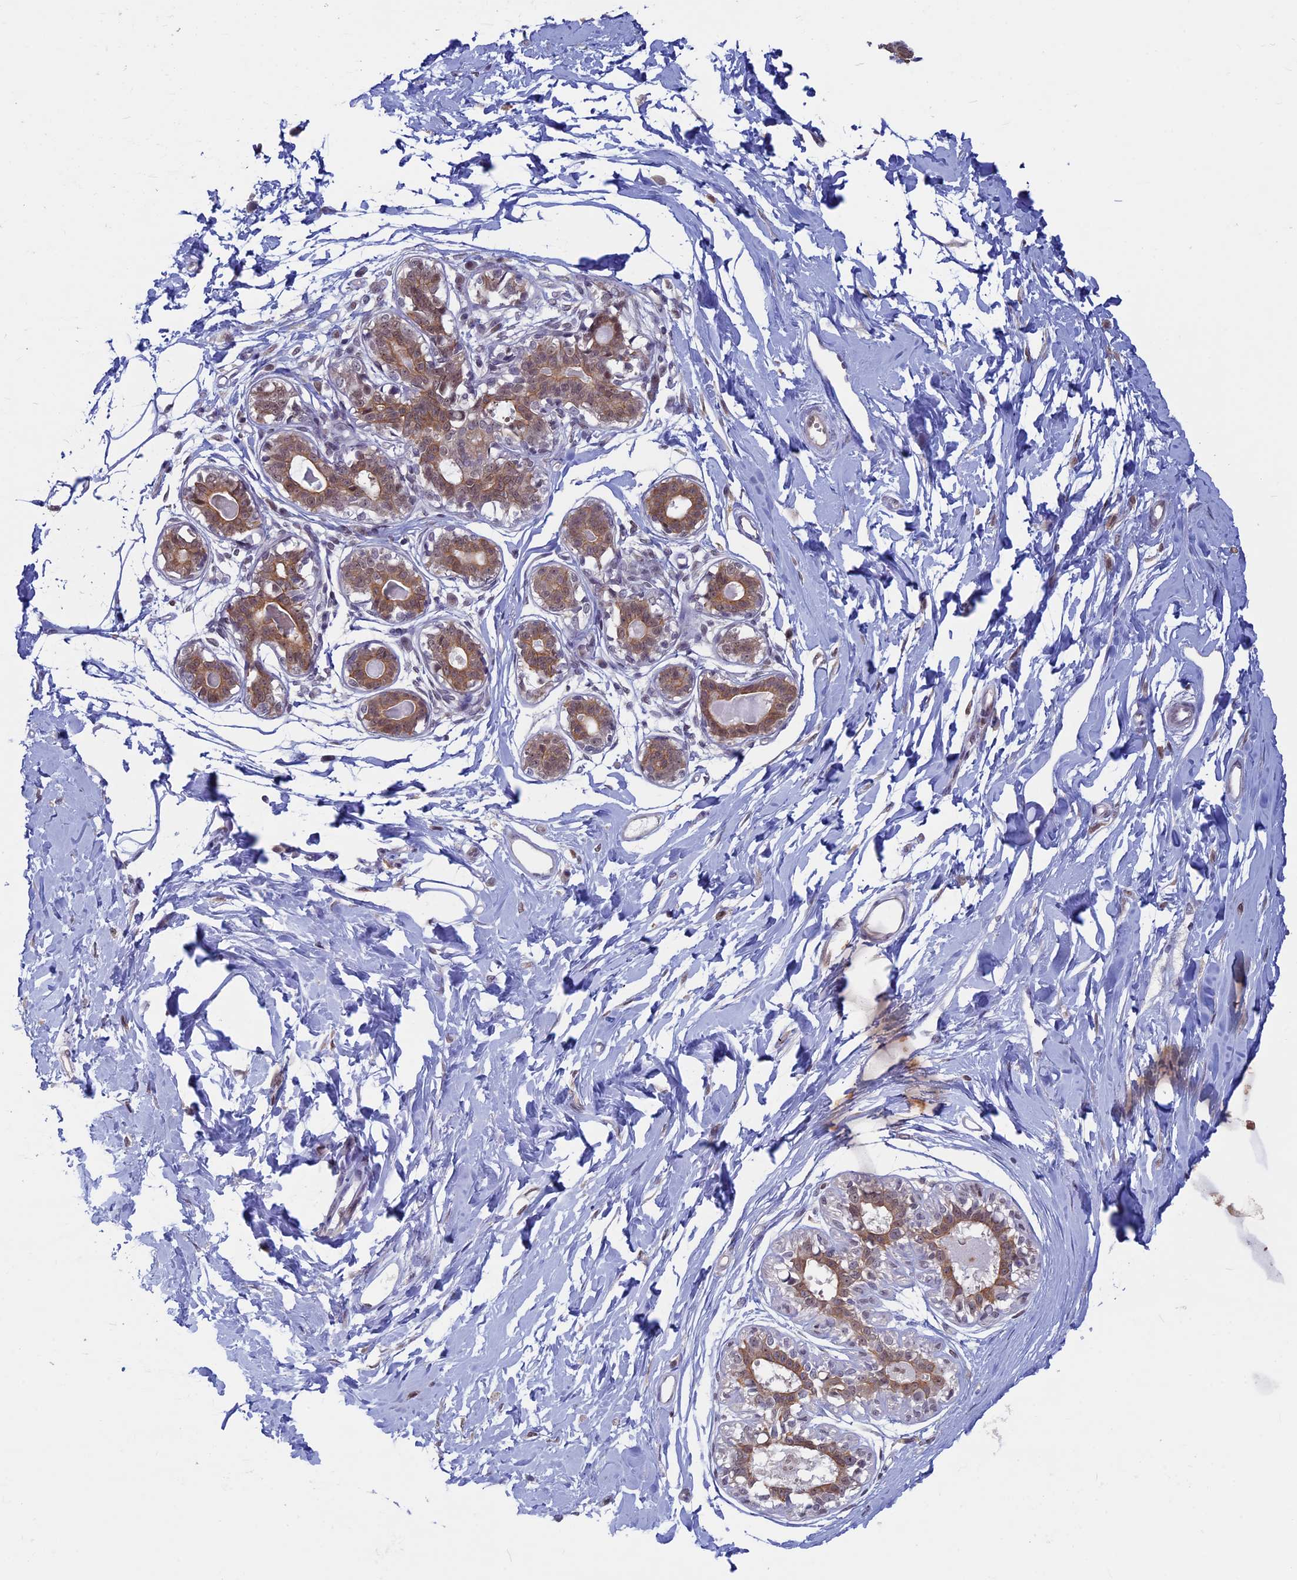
{"staining": {"intensity": "weak", "quantity": "<25%", "location": "nuclear"}, "tissue": "breast", "cell_type": "Adipocytes", "image_type": "normal", "snomed": [{"axis": "morphology", "description": "Normal tissue, NOS"}, {"axis": "topography", "description": "Breast"}], "caption": "Immunohistochemical staining of unremarkable human breast exhibits no significant positivity in adipocytes.", "gene": "SPIRE1", "patient": {"sex": "female", "age": 45}}